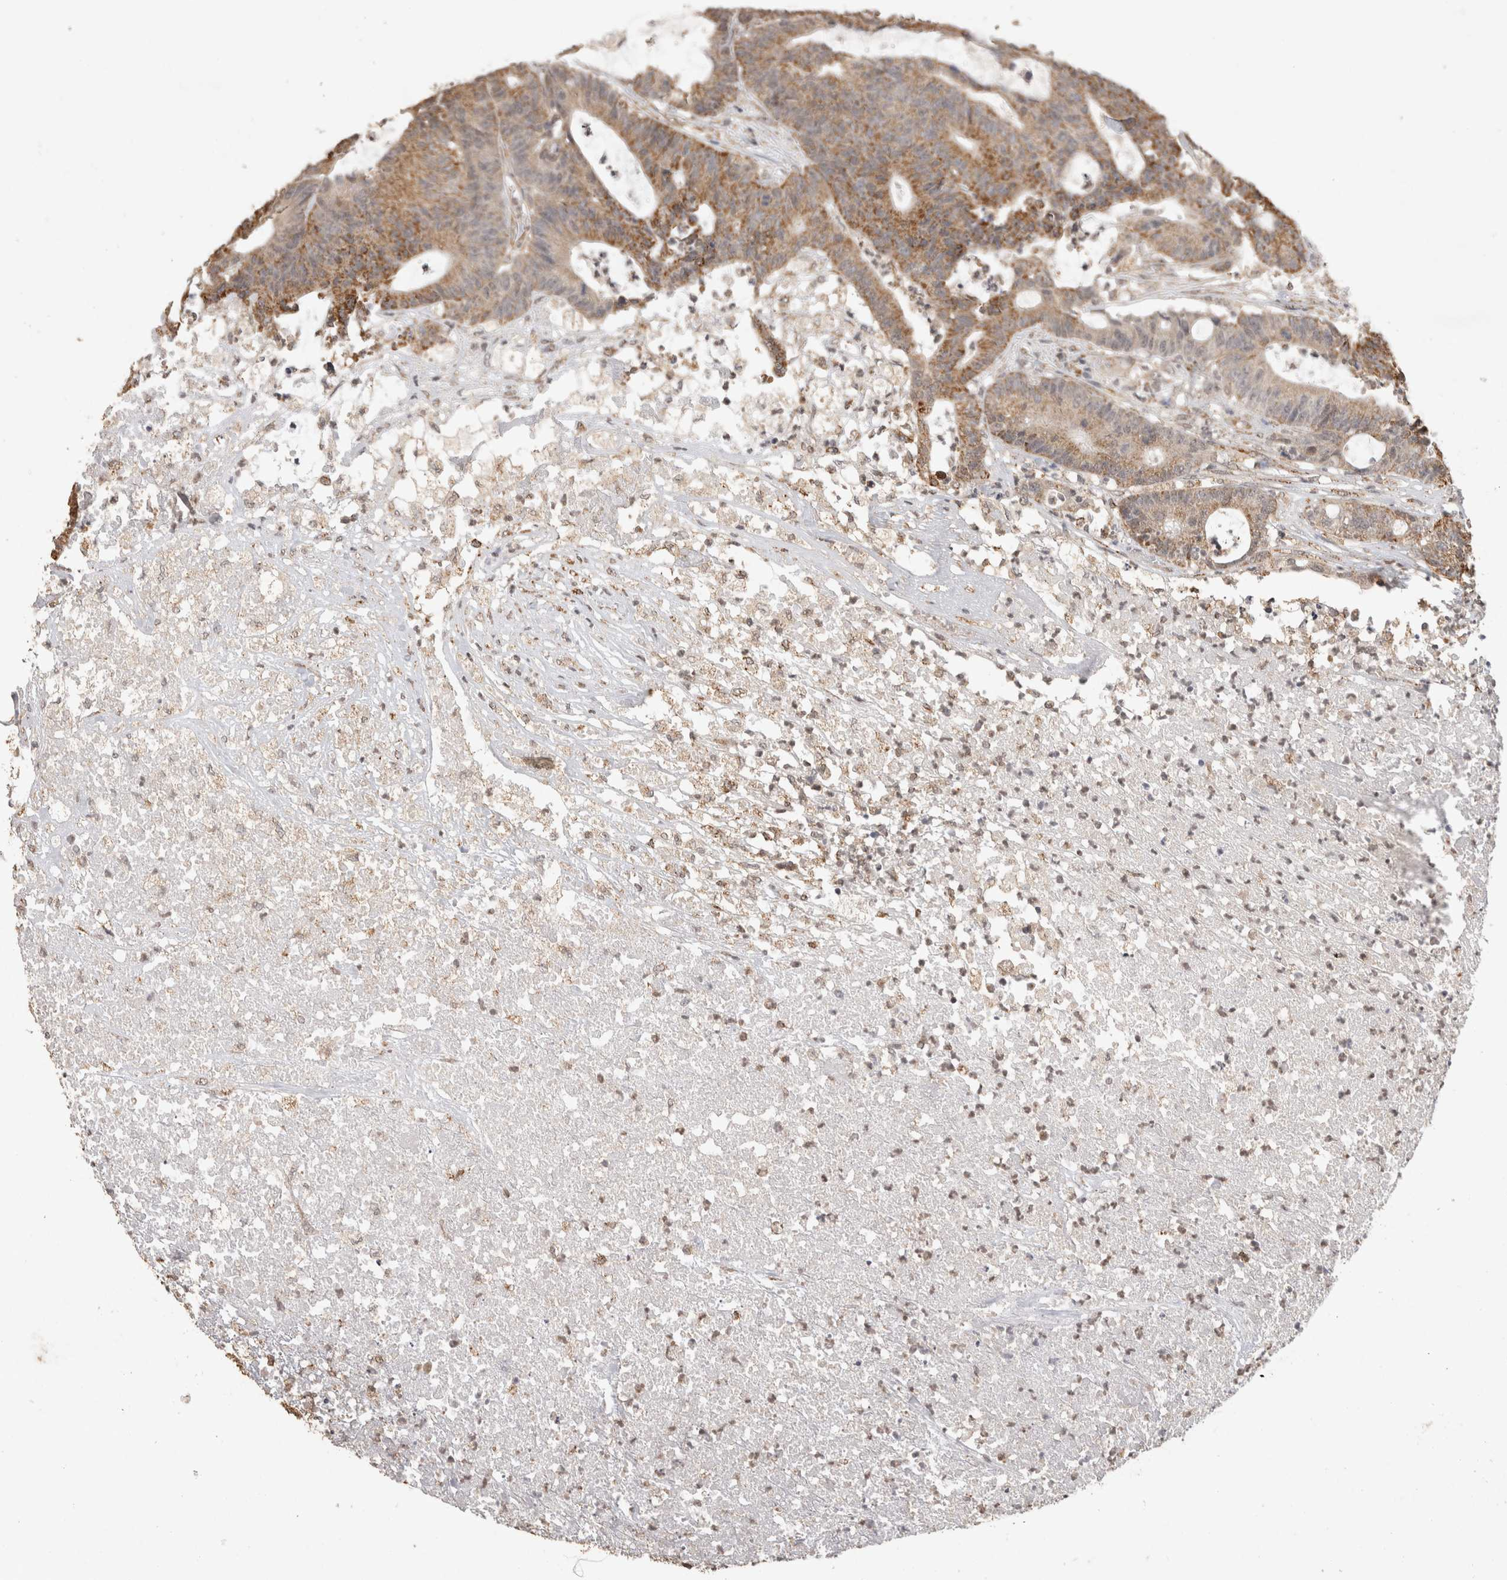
{"staining": {"intensity": "moderate", "quantity": ">75%", "location": "cytoplasmic/membranous"}, "tissue": "colorectal cancer", "cell_type": "Tumor cells", "image_type": "cancer", "snomed": [{"axis": "morphology", "description": "Adenocarcinoma, NOS"}, {"axis": "topography", "description": "Colon"}], "caption": "Colorectal adenocarcinoma stained with DAB (3,3'-diaminobenzidine) IHC demonstrates medium levels of moderate cytoplasmic/membranous expression in about >75% of tumor cells.", "gene": "BNIP3L", "patient": {"sex": "female", "age": 84}}